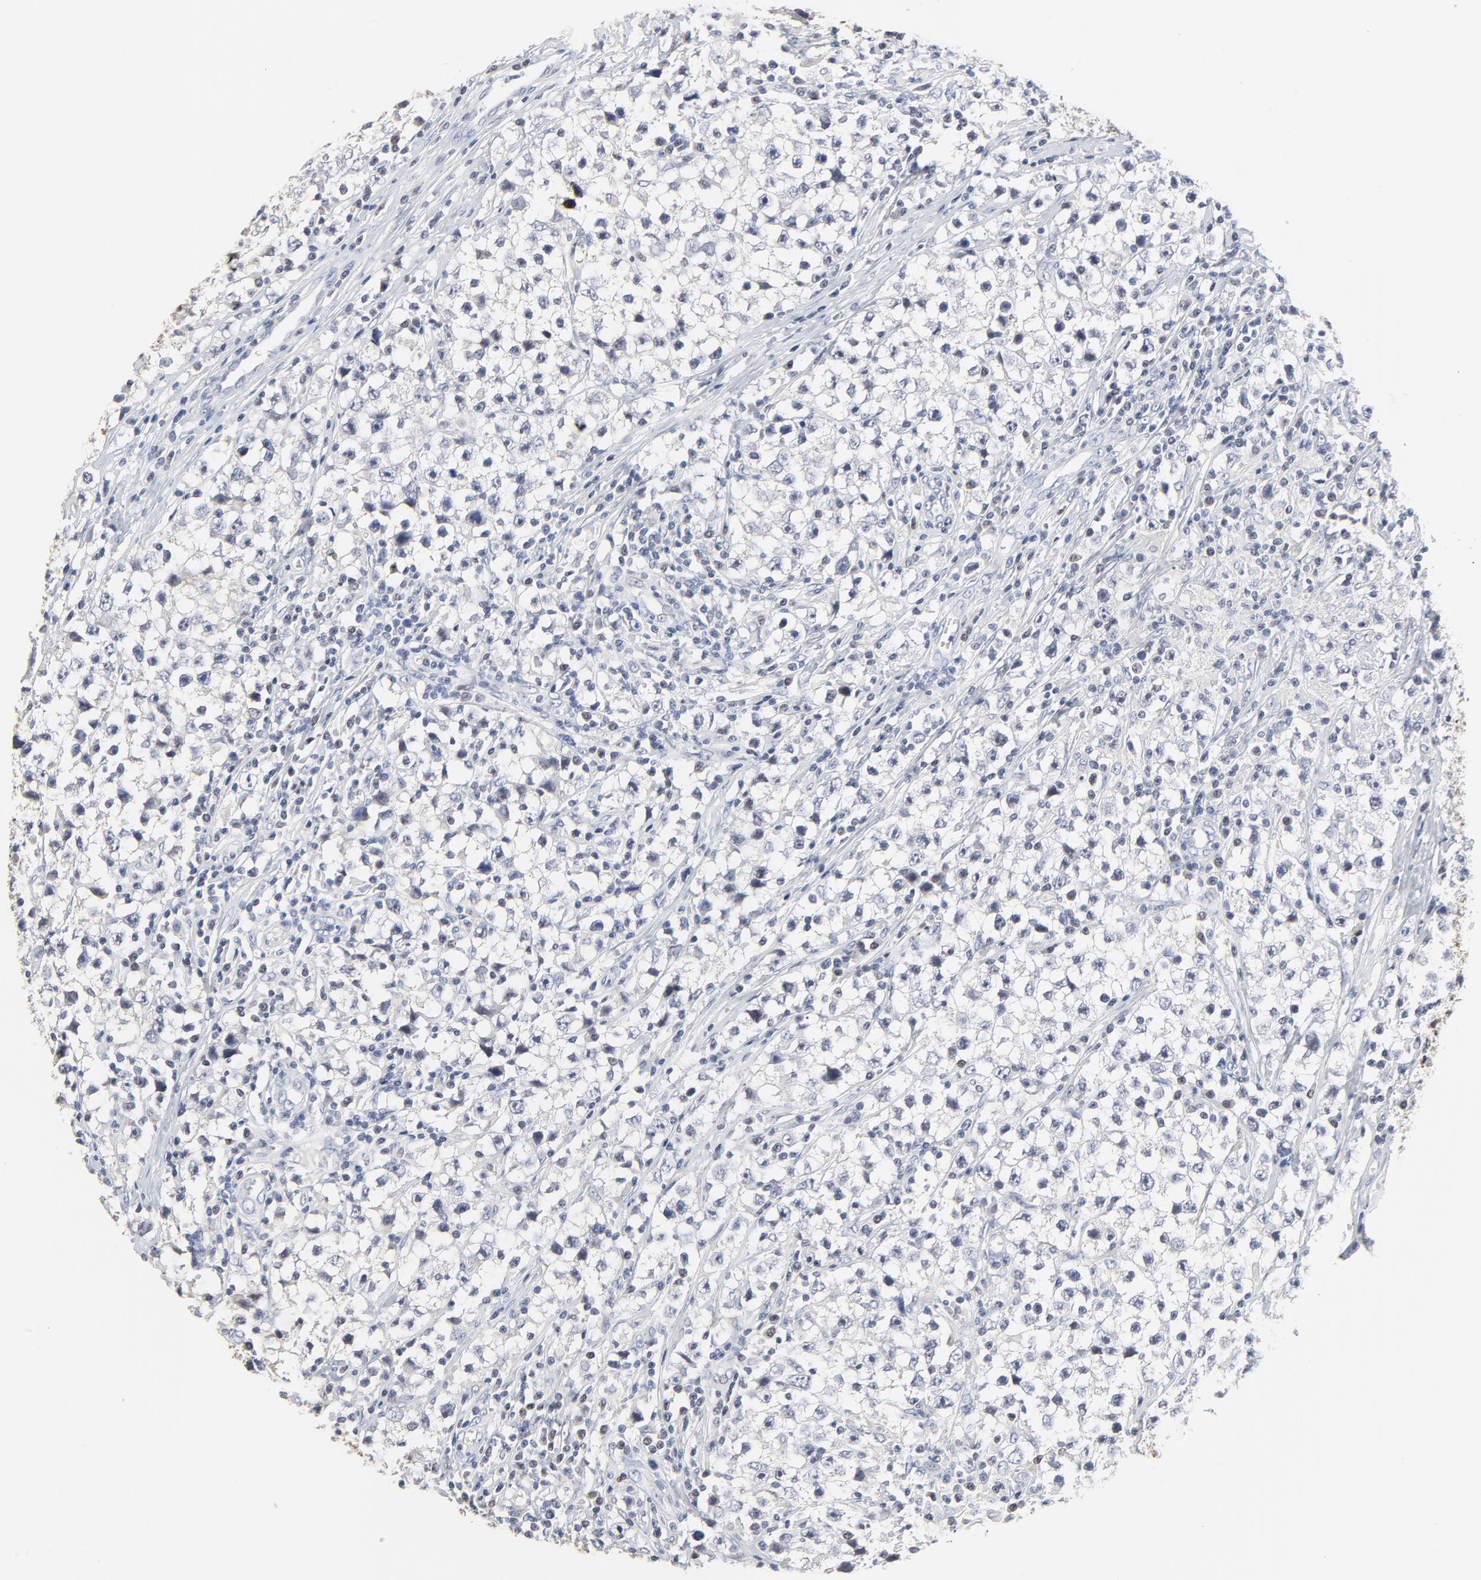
{"staining": {"intensity": "weak", "quantity": "25%-75%", "location": "nuclear"}, "tissue": "testis cancer", "cell_type": "Tumor cells", "image_type": "cancer", "snomed": [{"axis": "morphology", "description": "Seminoma, NOS"}, {"axis": "topography", "description": "Testis"}], "caption": "Seminoma (testis) stained for a protein (brown) demonstrates weak nuclear positive expression in approximately 25%-75% of tumor cells.", "gene": "LNX1", "patient": {"sex": "male", "age": 35}}